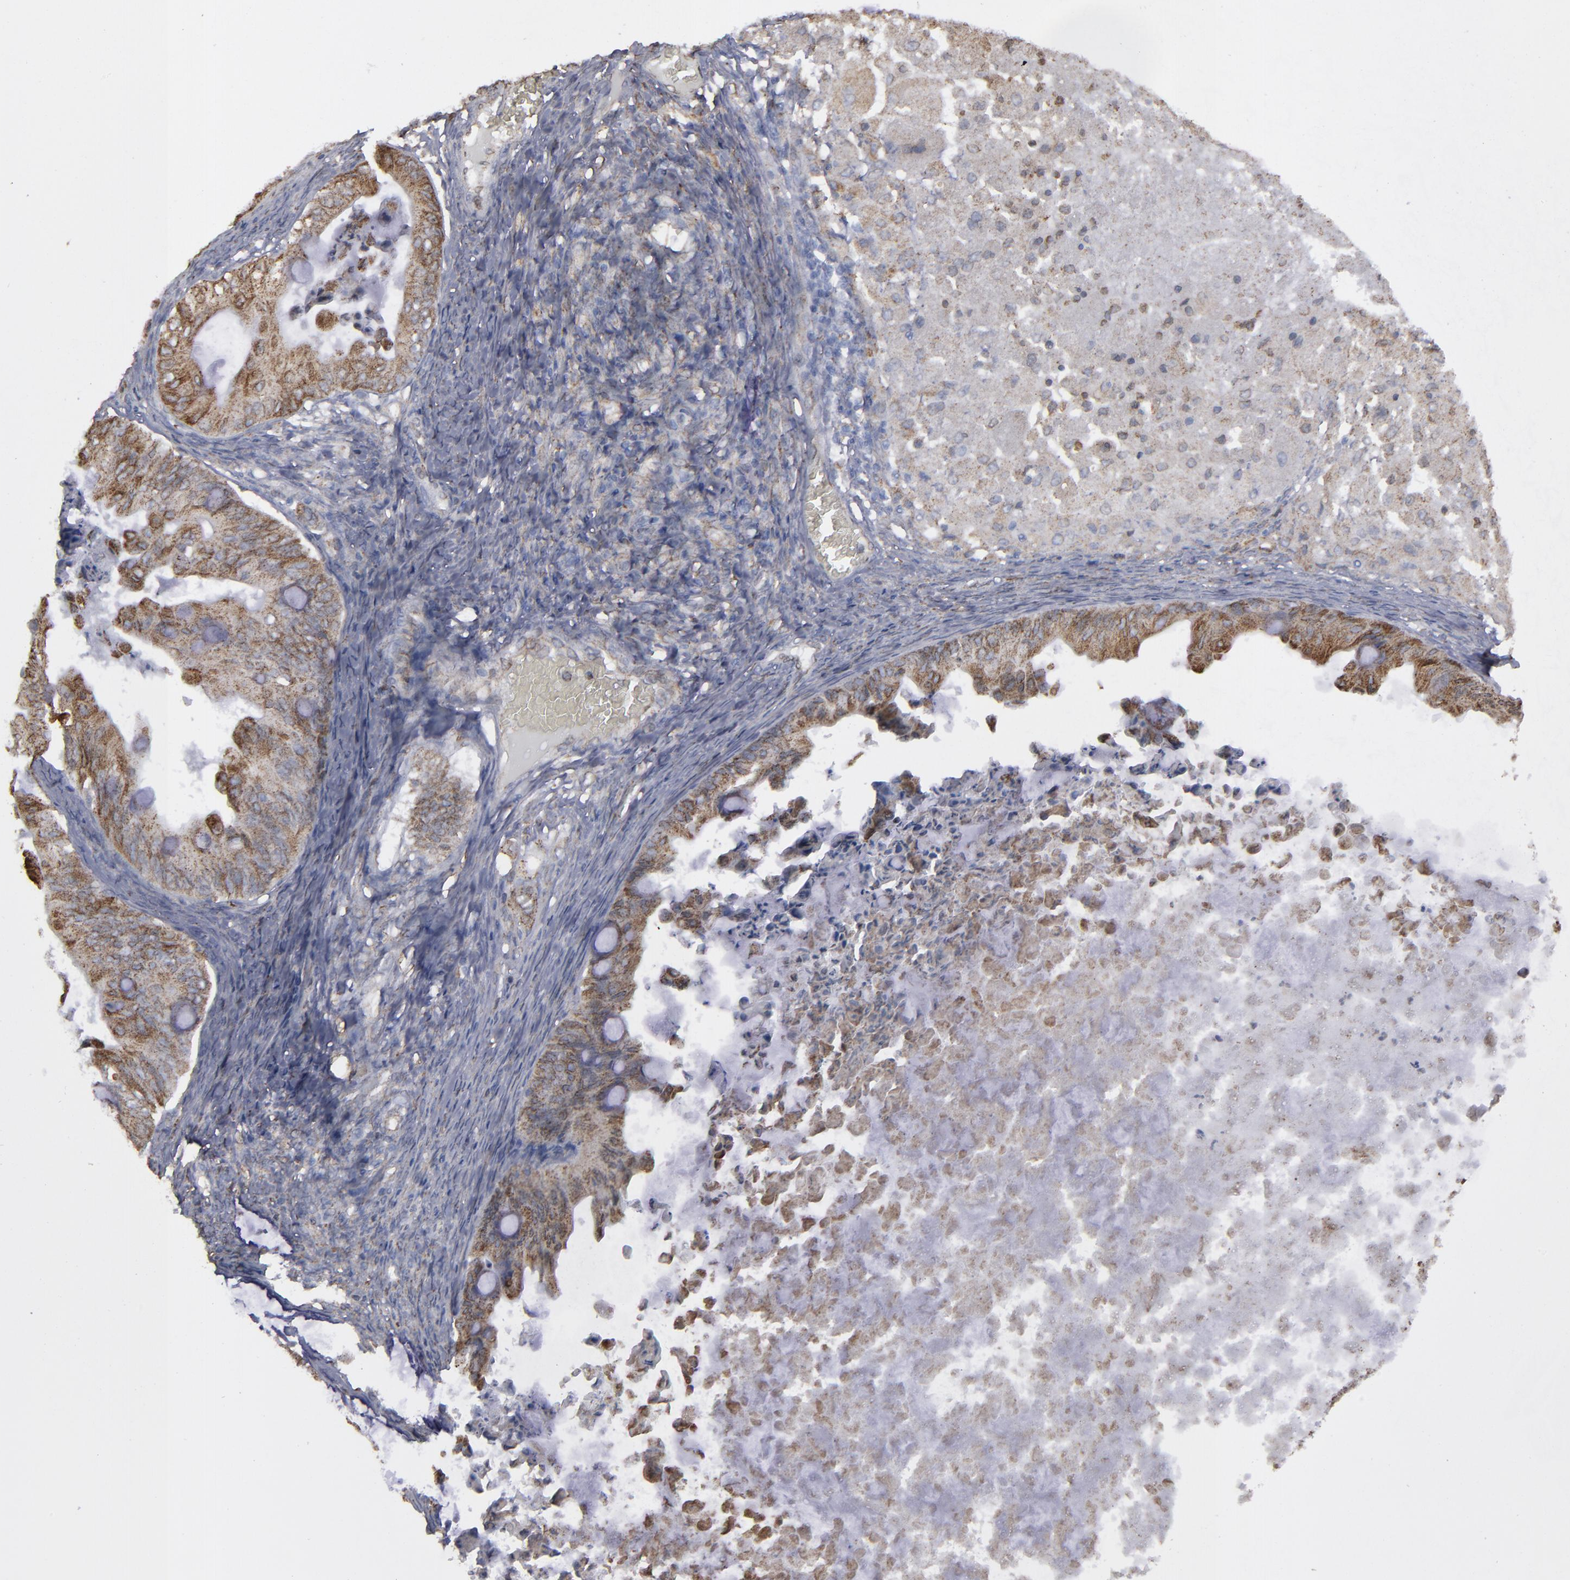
{"staining": {"intensity": "moderate", "quantity": ">75%", "location": "cytoplasmic/membranous"}, "tissue": "ovarian cancer", "cell_type": "Tumor cells", "image_type": "cancer", "snomed": [{"axis": "morphology", "description": "Cystadenocarcinoma, mucinous, NOS"}, {"axis": "topography", "description": "Ovary"}], "caption": "High-power microscopy captured an IHC photomicrograph of ovarian cancer, revealing moderate cytoplasmic/membranous positivity in about >75% of tumor cells.", "gene": "ERLIN2", "patient": {"sex": "female", "age": 37}}